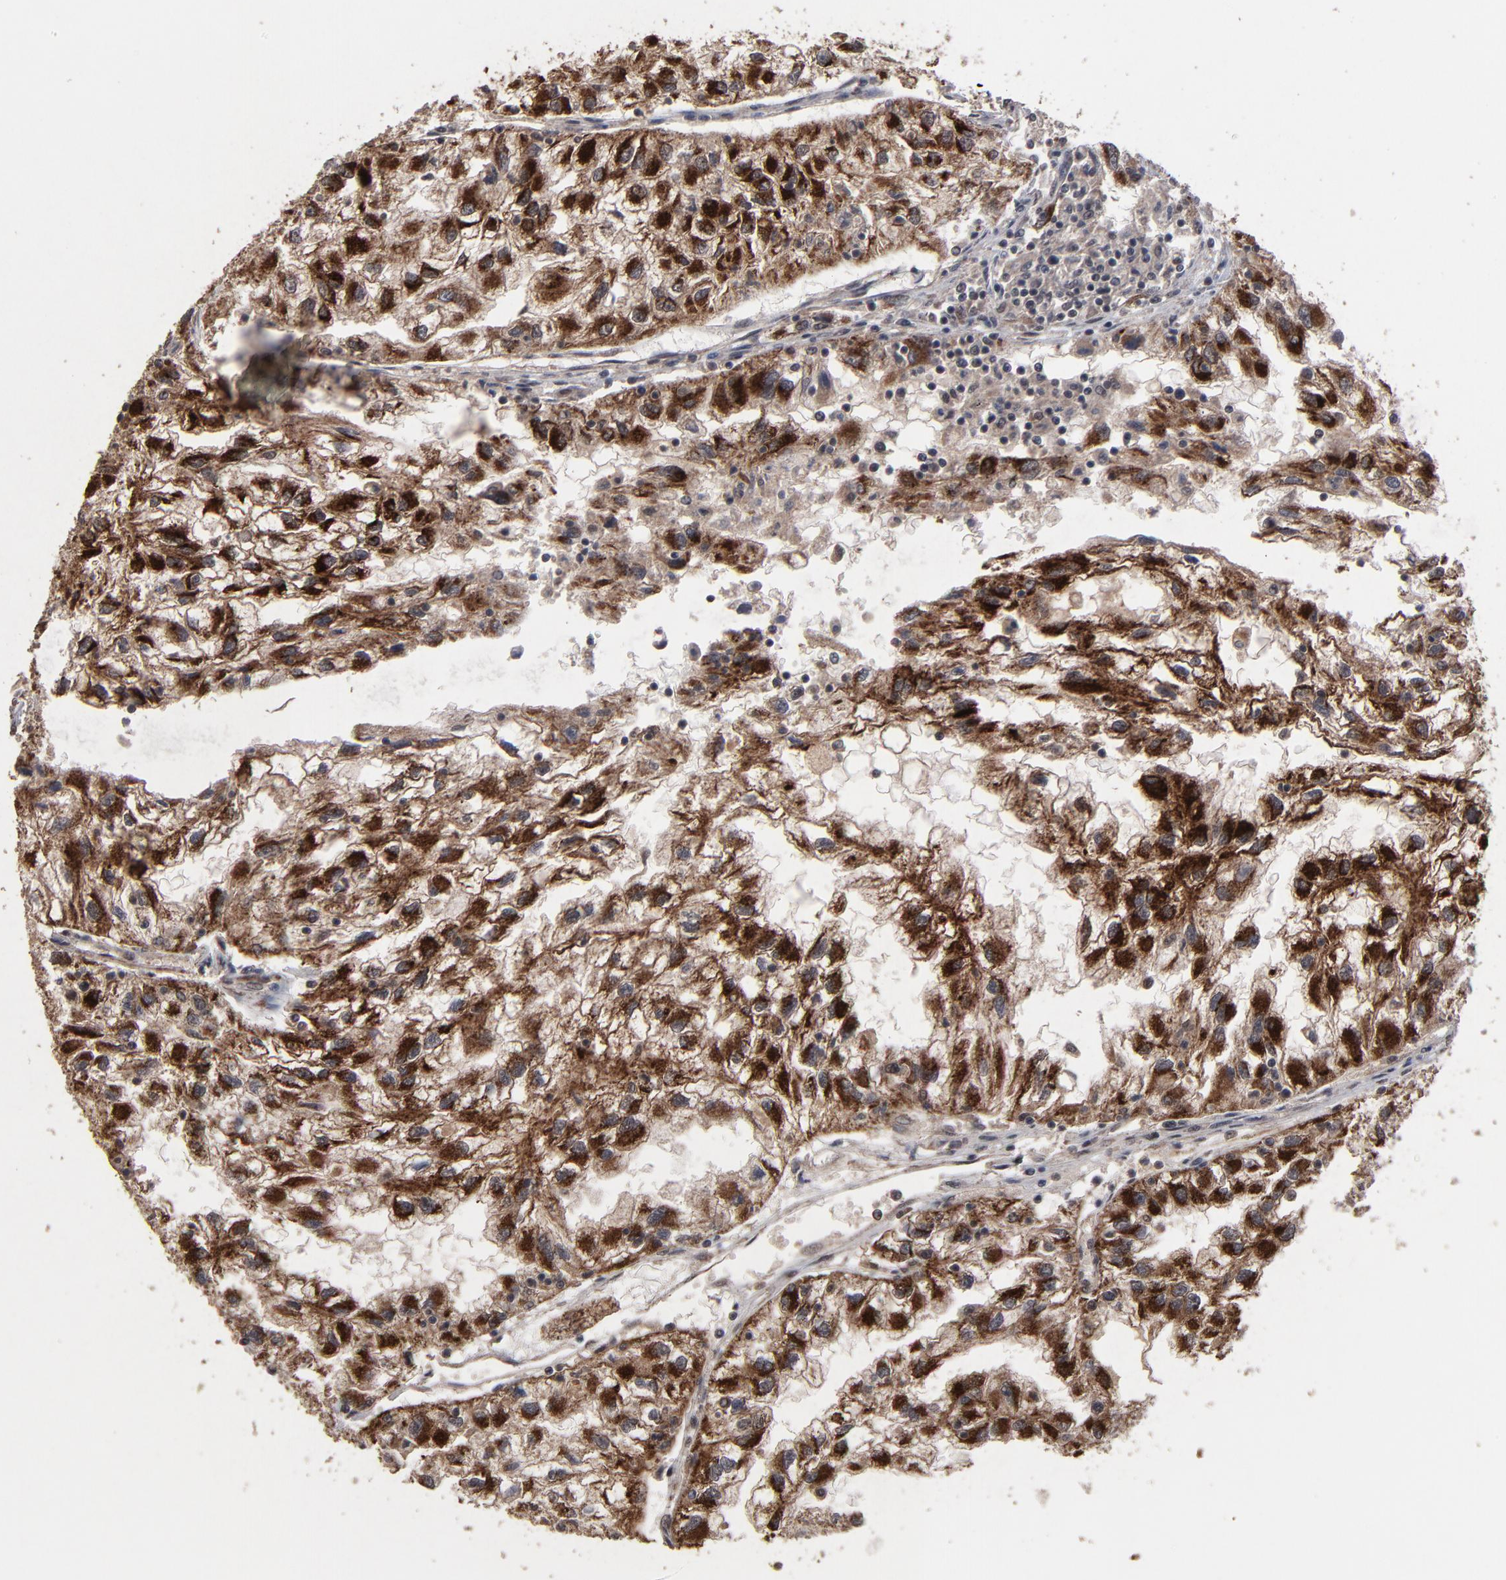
{"staining": {"intensity": "strong", "quantity": ">75%", "location": "cytoplasmic/membranous"}, "tissue": "renal cancer", "cell_type": "Tumor cells", "image_type": "cancer", "snomed": [{"axis": "morphology", "description": "Normal tissue, NOS"}, {"axis": "morphology", "description": "Adenocarcinoma, NOS"}, {"axis": "topography", "description": "Kidney"}], "caption": "Renal adenocarcinoma was stained to show a protein in brown. There is high levels of strong cytoplasmic/membranous staining in about >75% of tumor cells. The staining is performed using DAB brown chromogen to label protein expression. The nuclei are counter-stained blue using hematoxylin.", "gene": "BNIP3", "patient": {"sex": "male", "age": 71}}